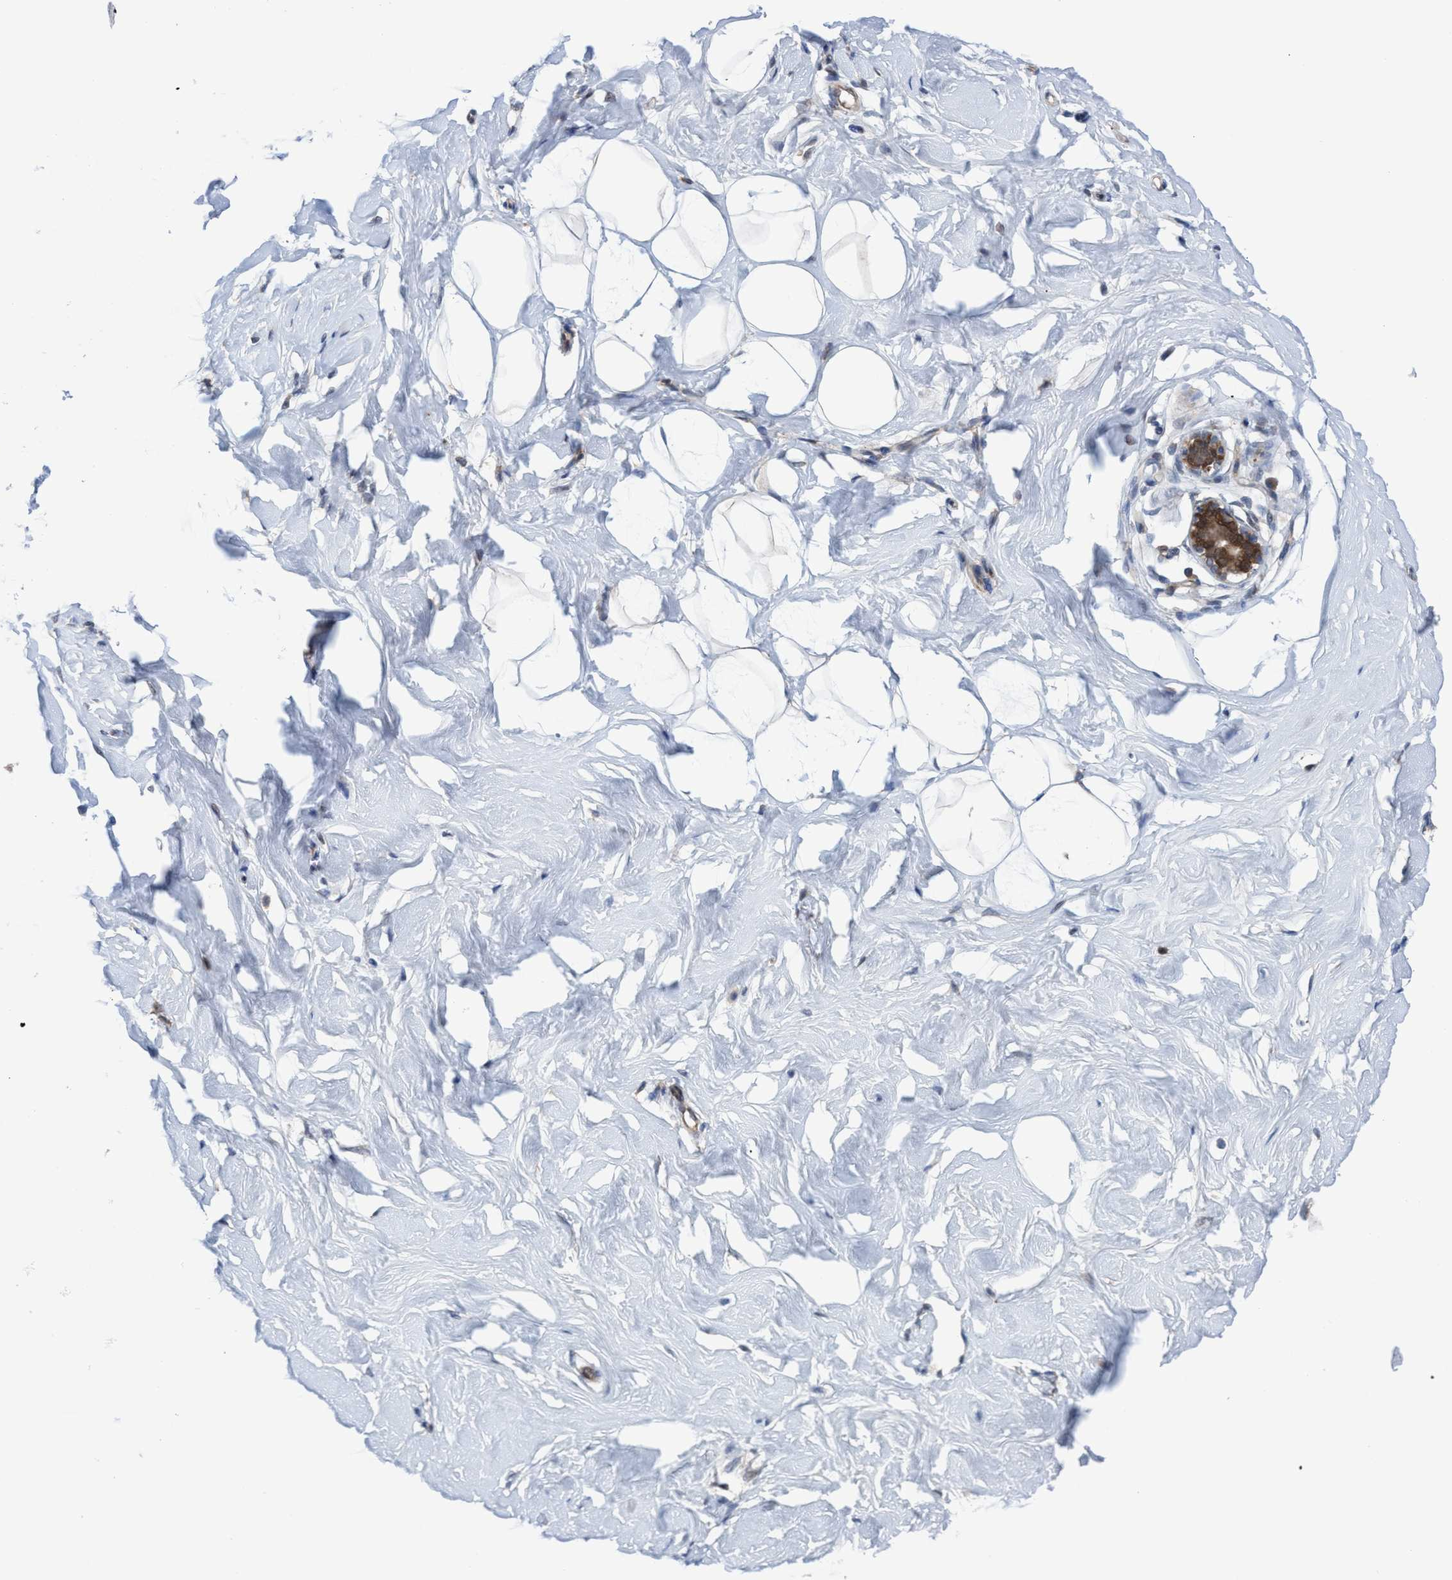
{"staining": {"intensity": "negative", "quantity": "none", "location": "none"}, "tissue": "breast", "cell_type": "Adipocytes", "image_type": "normal", "snomed": [{"axis": "morphology", "description": "Normal tissue, NOS"}, {"axis": "topography", "description": "Breast"}], "caption": "Immunohistochemical staining of unremarkable human breast exhibits no significant positivity in adipocytes. Brightfield microscopy of immunohistochemistry stained with DAB (brown) and hematoxylin (blue), captured at high magnification.", "gene": "GLOD4", "patient": {"sex": "female", "age": 23}}